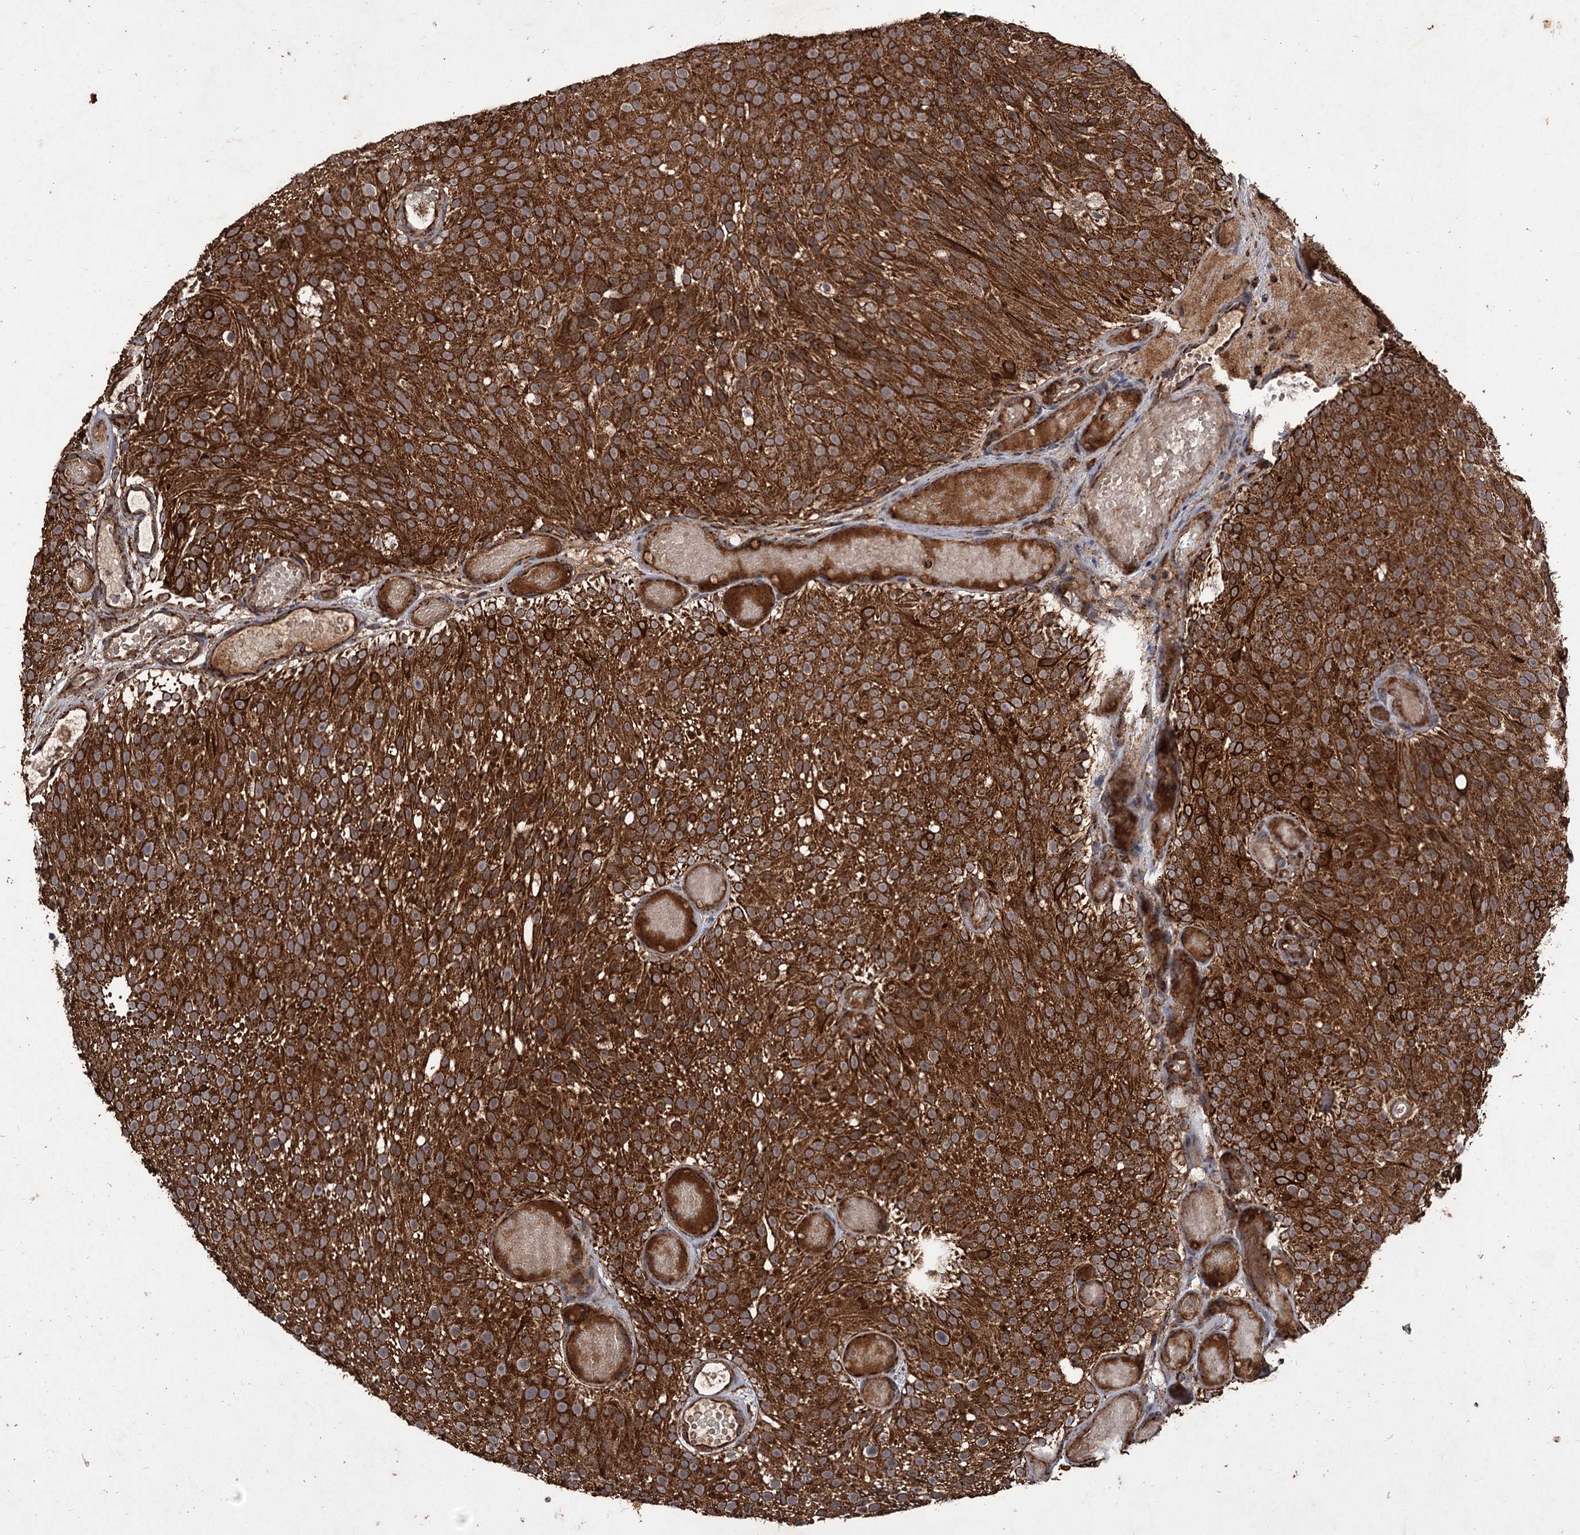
{"staining": {"intensity": "strong", "quantity": ">75%", "location": "cytoplasmic/membranous"}, "tissue": "urothelial cancer", "cell_type": "Tumor cells", "image_type": "cancer", "snomed": [{"axis": "morphology", "description": "Urothelial carcinoma, Low grade"}, {"axis": "topography", "description": "Urinary bladder"}], "caption": "Immunohistochemical staining of human urothelial cancer reveals high levels of strong cytoplasmic/membranous protein positivity in approximately >75% of tumor cells. (DAB = brown stain, brightfield microscopy at high magnification).", "gene": "IPO4", "patient": {"sex": "male", "age": 78}}